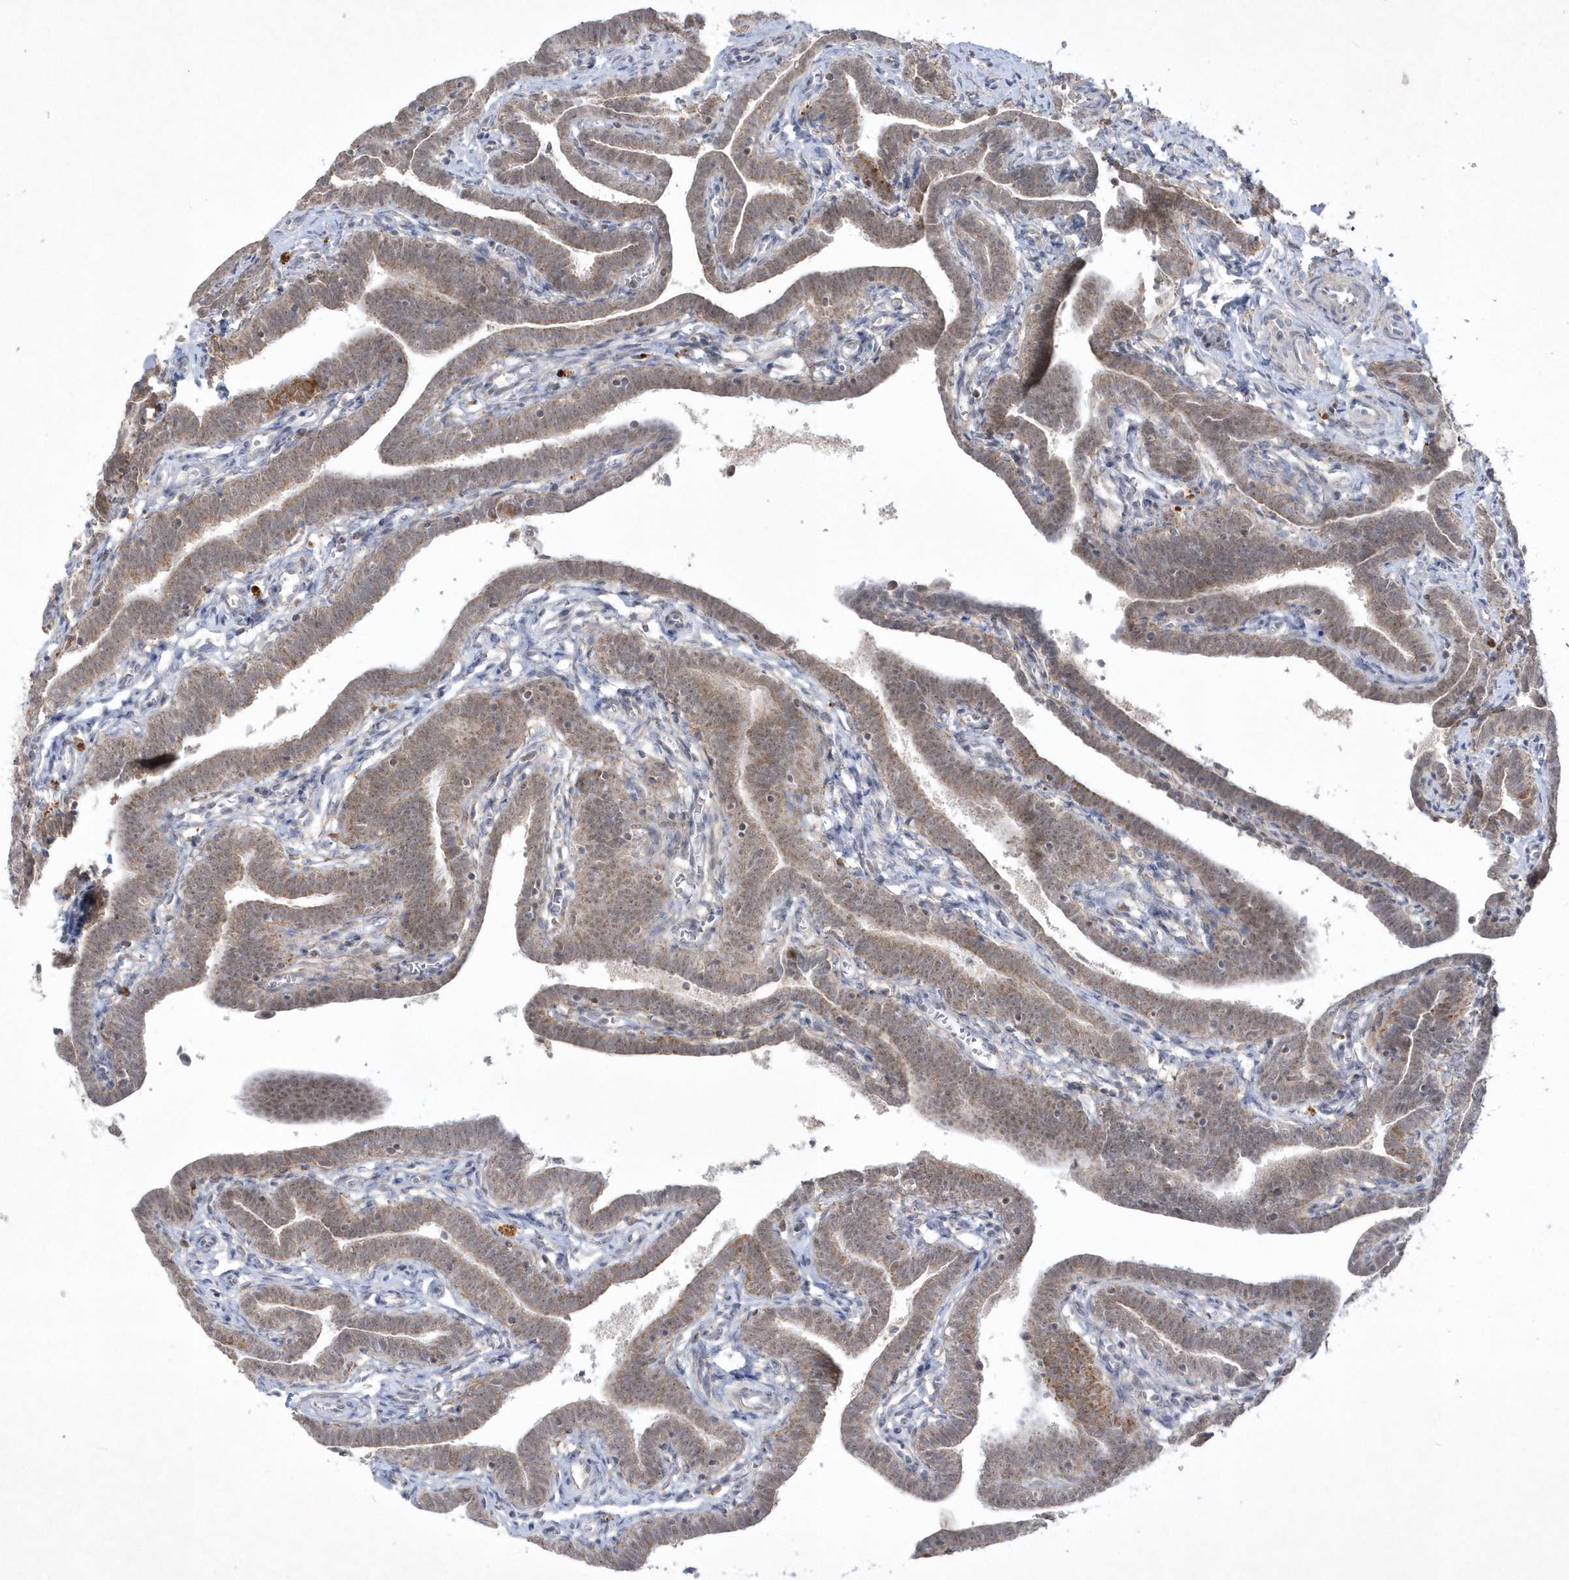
{"staining": {"intensity": "strong", "quantity": "25%-75%", "location": "nuclear"}, "tissue": "fallopian tube", "cell_type": "Glandular cells", "image_type": "normal", "snomed": [{"axis": "morphology", "description": "Normal tissue, NOS"}, {"axis": "topography", "description": "Fallopian tube"}], "caption": "Glandular cells reveal strong nuclear expression in about 25%-75% of cells in benign fallopian tube.", "gene": "CPSF3", "patient": {"sex": "female", "age": 36}}